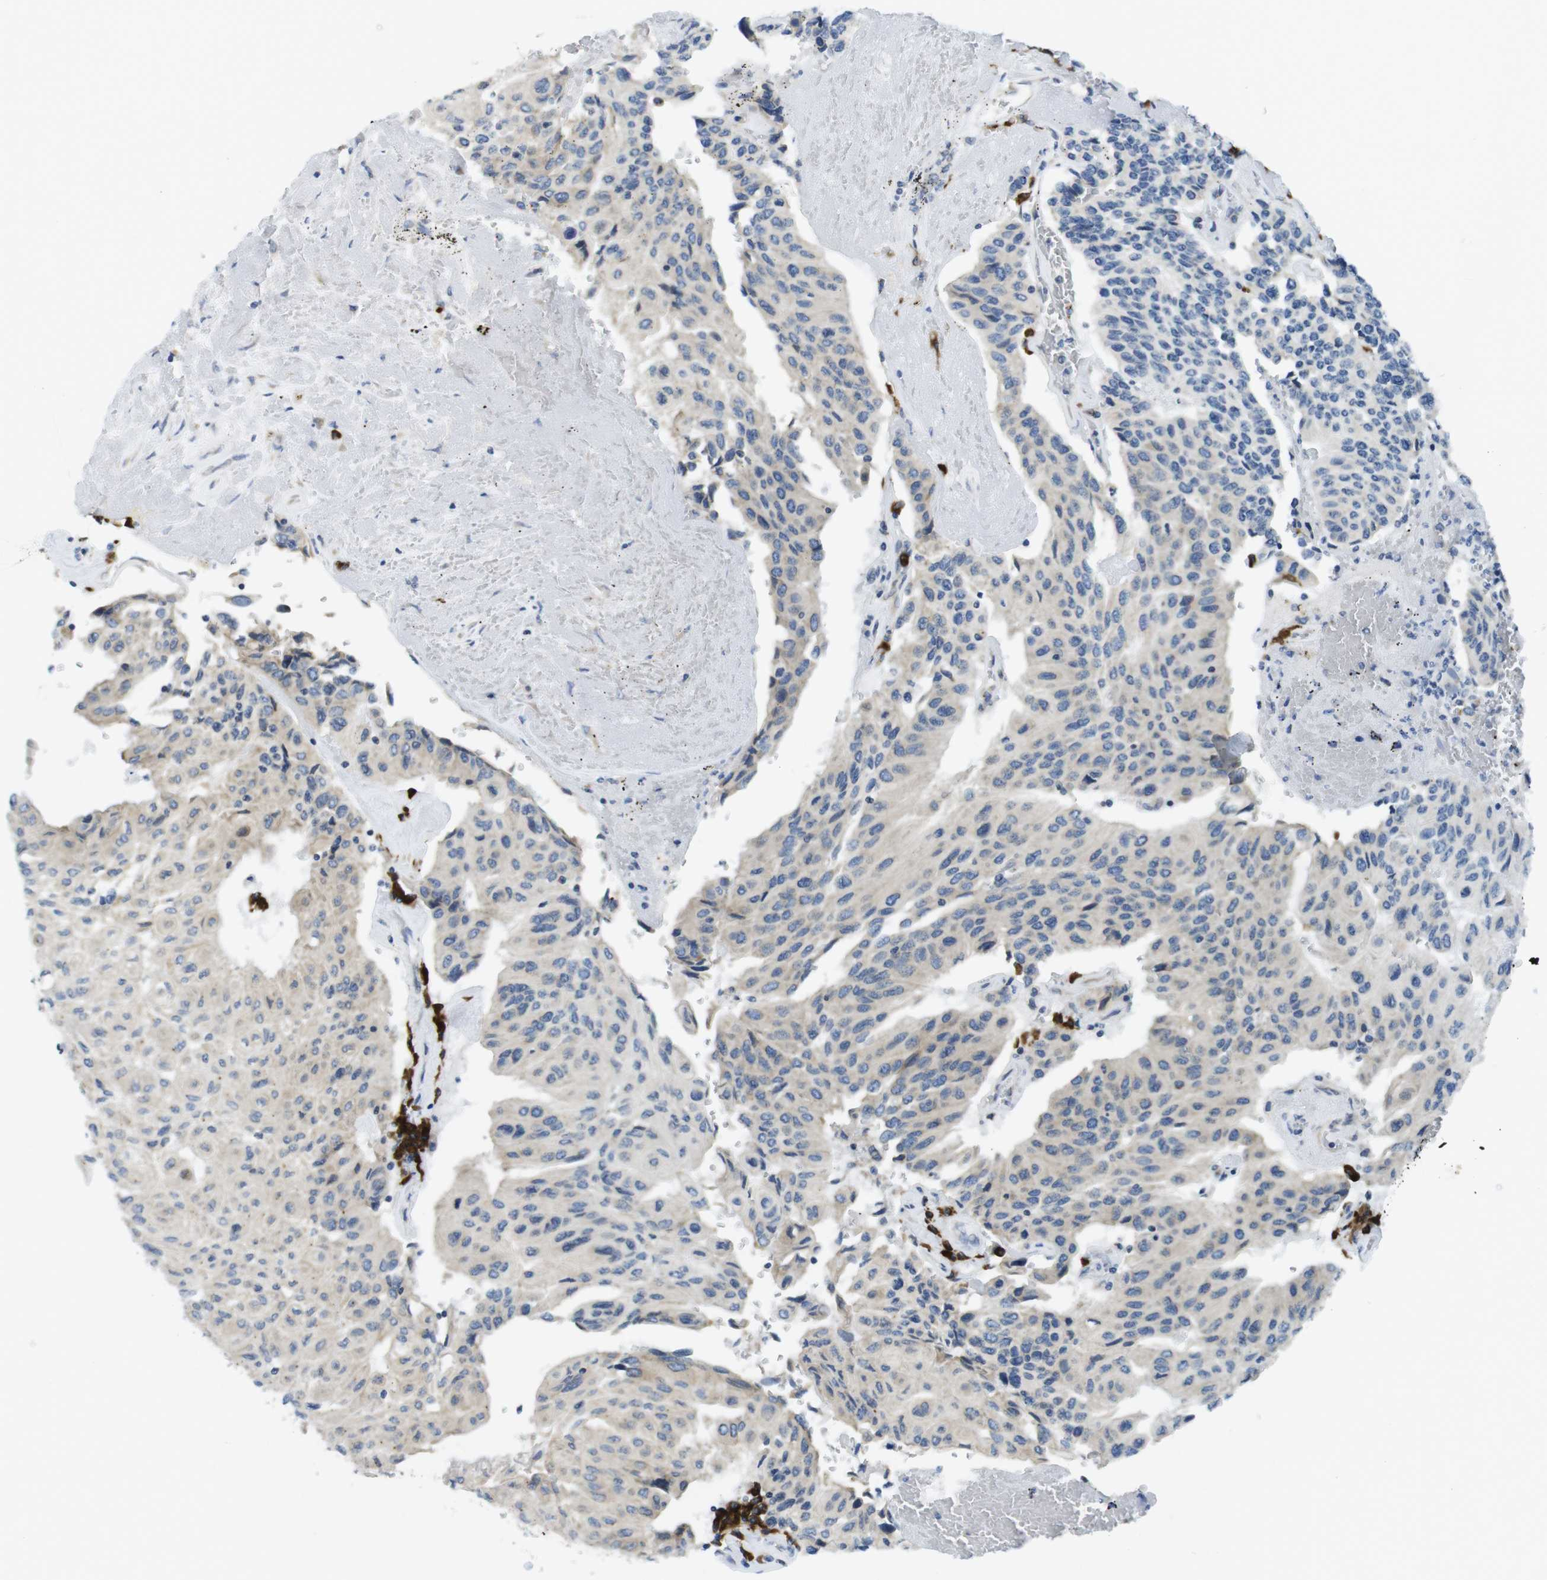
{"staining": {"intensity": "weak", "quantity": ">75%", "location": "cytoplasmic/membranous"}, "tissue": "urothelial cancer", "cell_type": "Tumor cells", "image_type": "cancer", "snomed": [{"axis": "morphology", "description": "Urothelial carcinoma, High grade"}, {"axis": "topography", "description": "Urinary bladder"}], "caption": "The image reveals staining of urothelial carcinoma (high-grade), revealing weak cytoplasmic/membranous protein positivity (brown color) within tumor cells. The protein of interest is shown in brown color, while the nuclei are stained blue.", "gene": "CLPTM1L", "patient": {"sex": "male", "age": 66}}